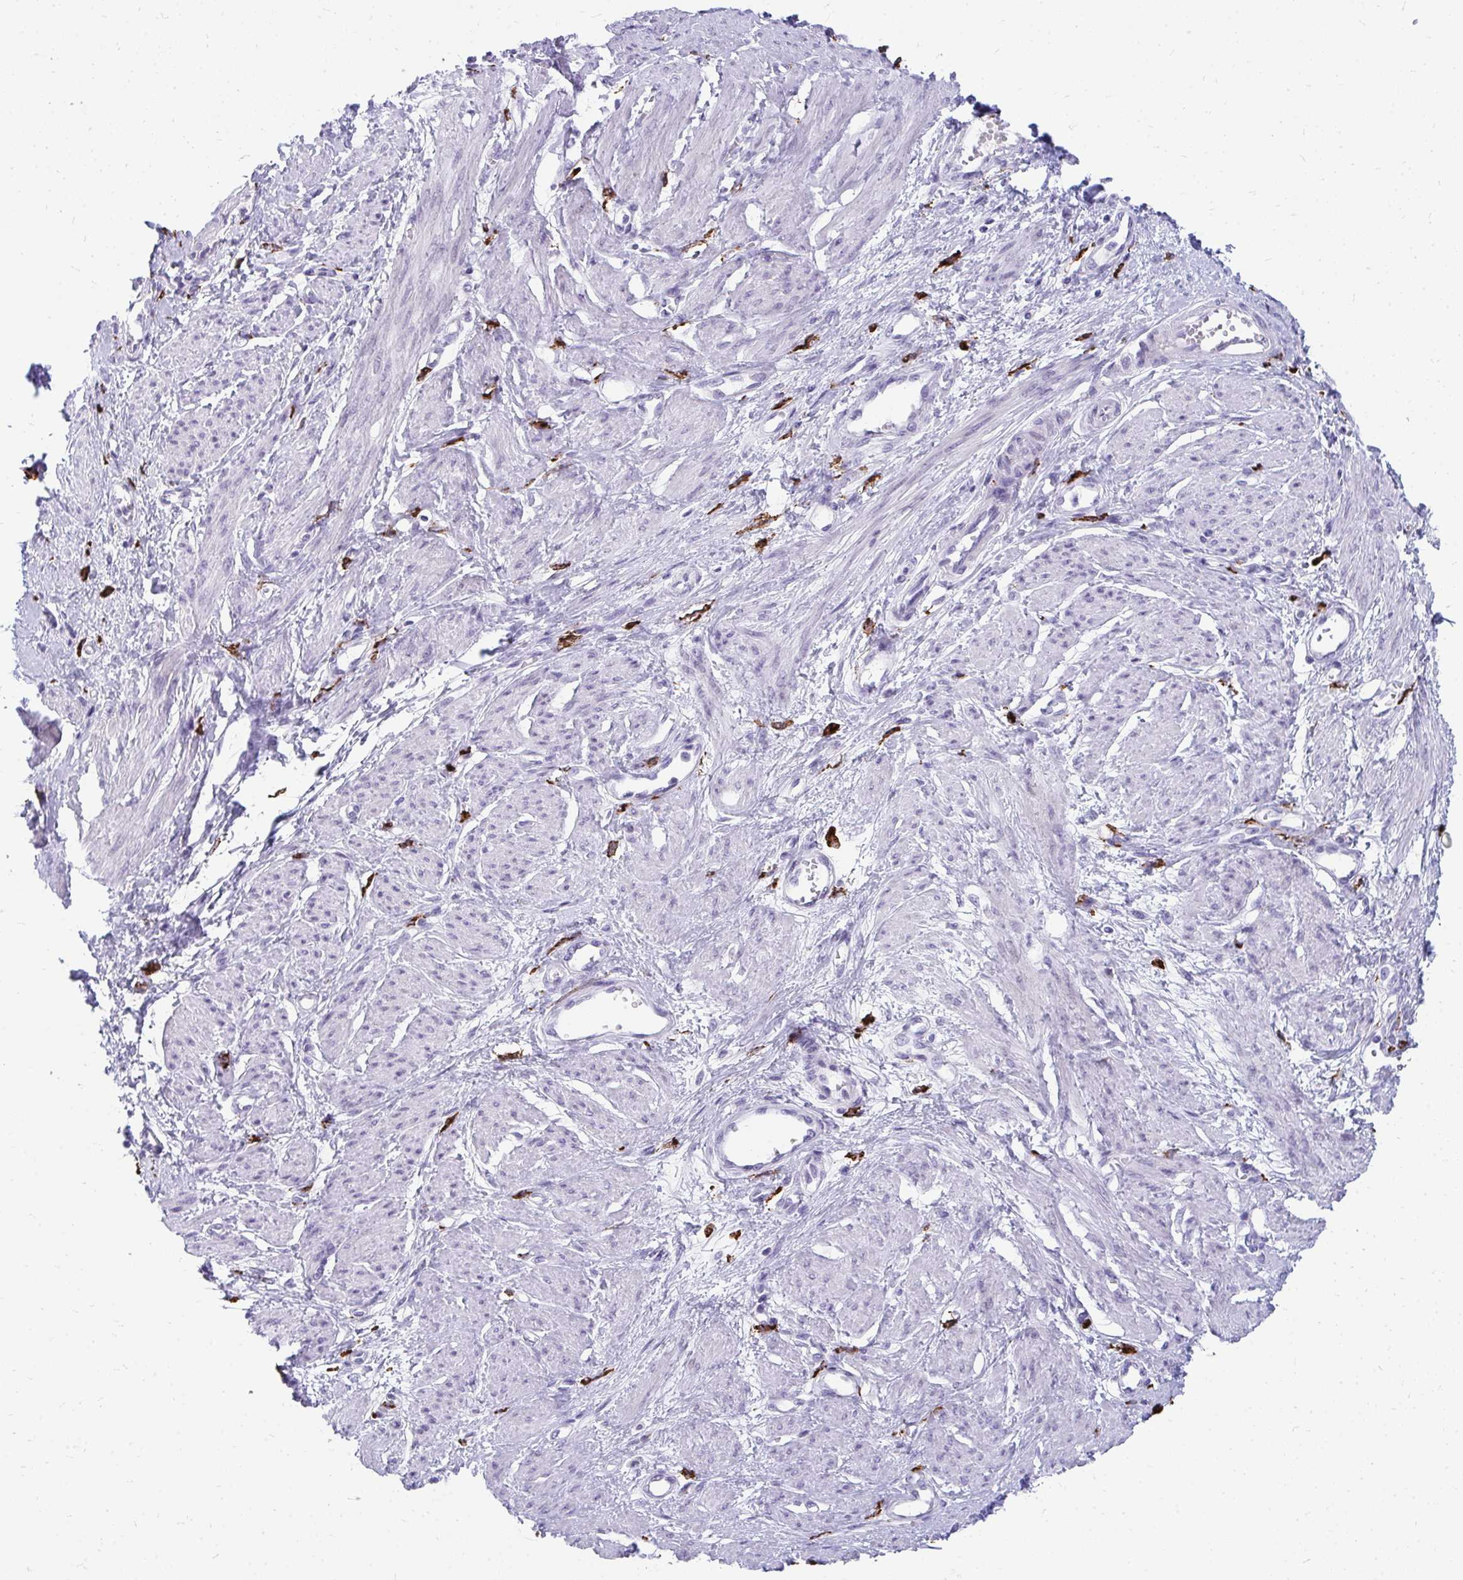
{"staining": {"intensity": "negative", "quantity": "none", "location": "none"}, "tissue": "smooth muscle", "cell_type": "Smooth muscle cells", "image_type": "normal", "snomed": [{"axis": "morphology", "description": "Normal tissue, NOS"}, {"axis": "topography", "description": "Smooth muscle"}, {"axis": "topography", "description": "Uterus"}], "caption": "Immunohistochemistry micrograph of benign human smooth muscle stained for a protein (brown), which shows no expression in smooth muscle cells.", "gene": "CD163", "patient": {"sex": "female", "age": 39}}